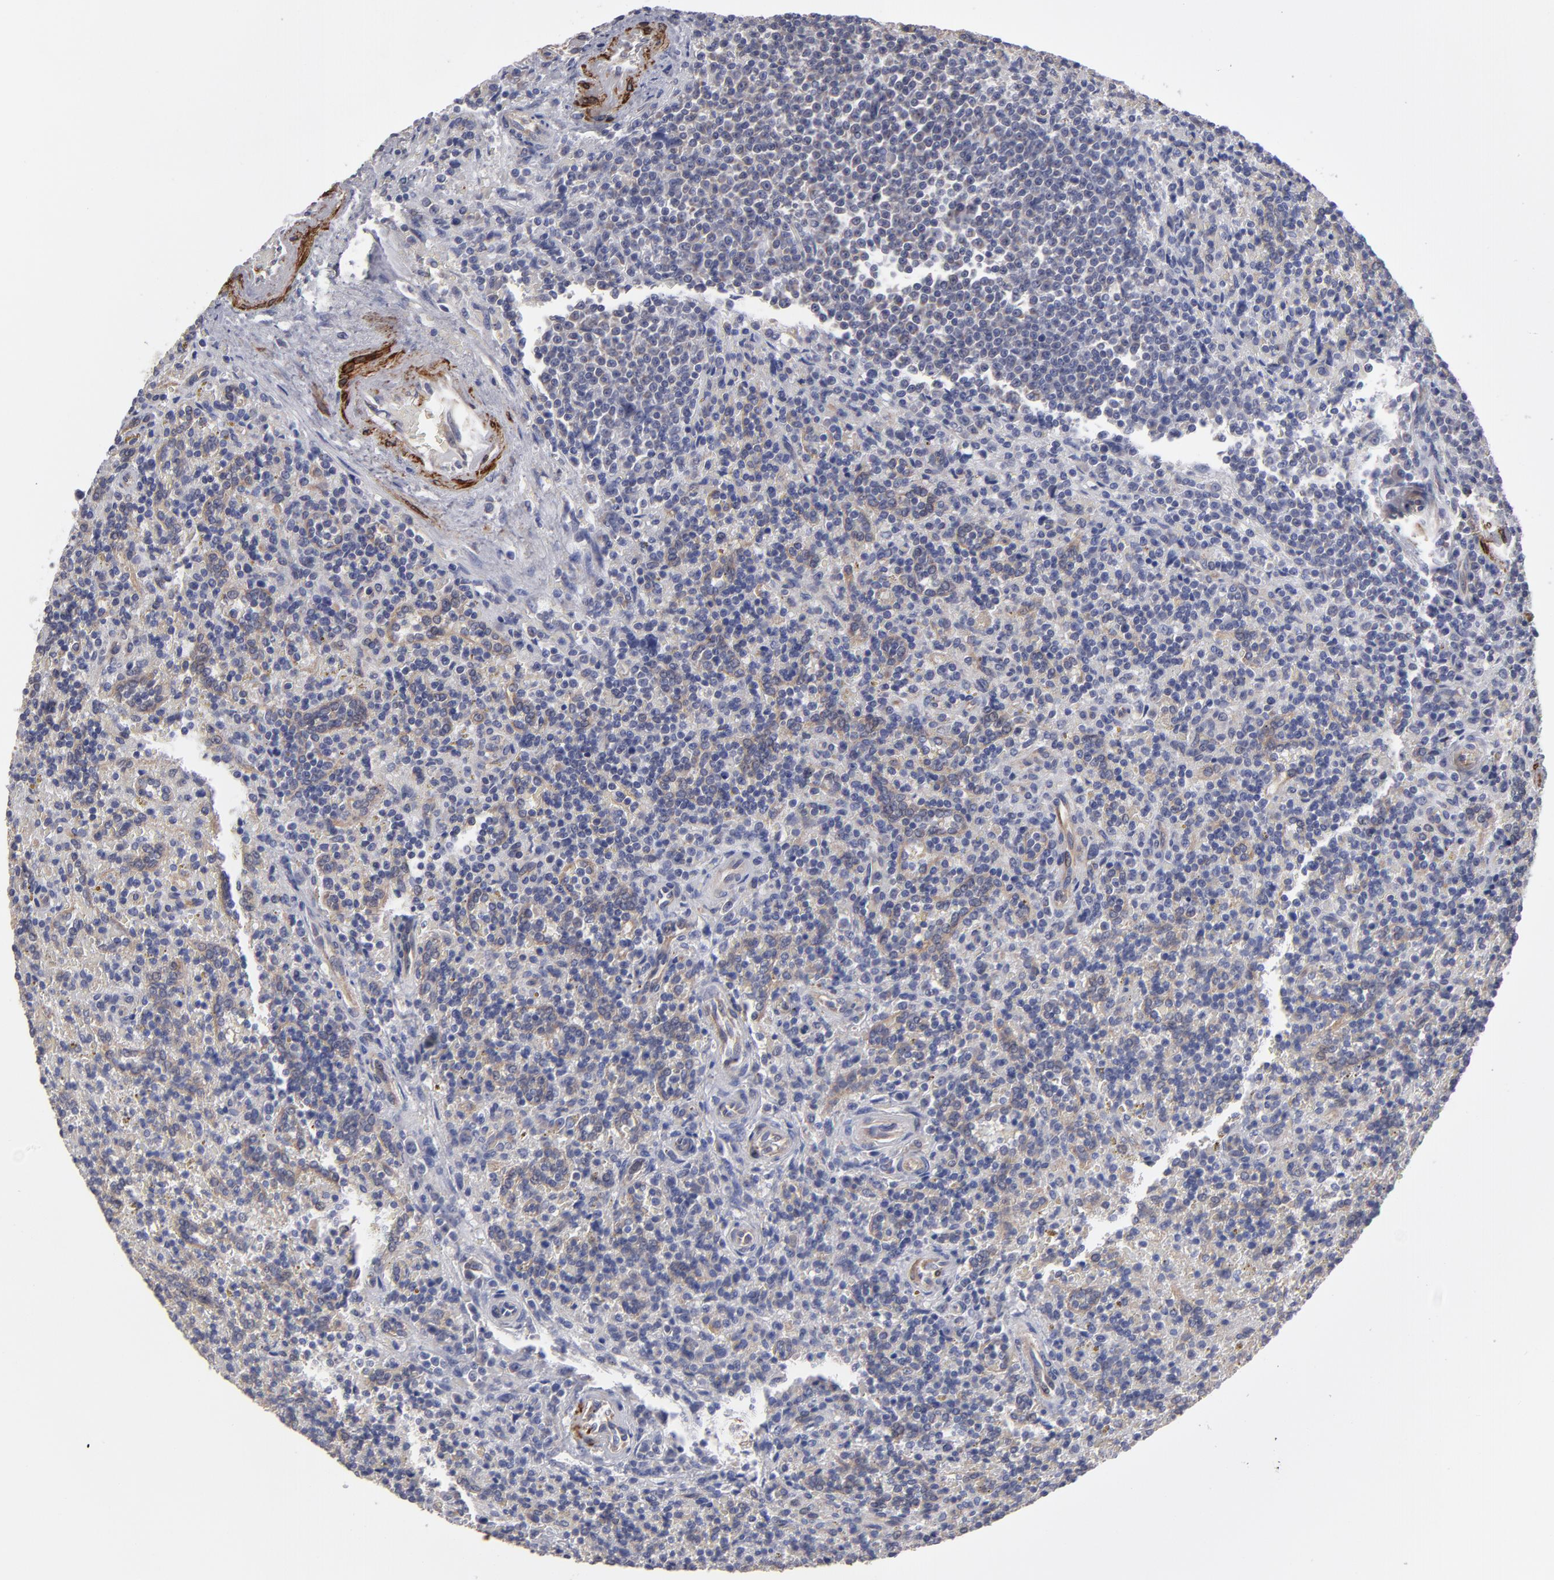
{"staining": {"intensity": "weak", "quantity": "<25%", "location": "cytoplasmic/membranous"}, "tissue": "lymphoma", "cell_type": "Tumor cells", "image_type": "cancer", "snomed": [{"axis": "morphology", "description": "Malignant lymphoma, non-Hodgkin's type, Low grade"}, {"axis": "topography", "description": "Spleen"}], "caption": "Tumor cells show no significant expression in lymphoma.", "gene": "SLMAP", "patient": {"sex": "male", "age": 67}}